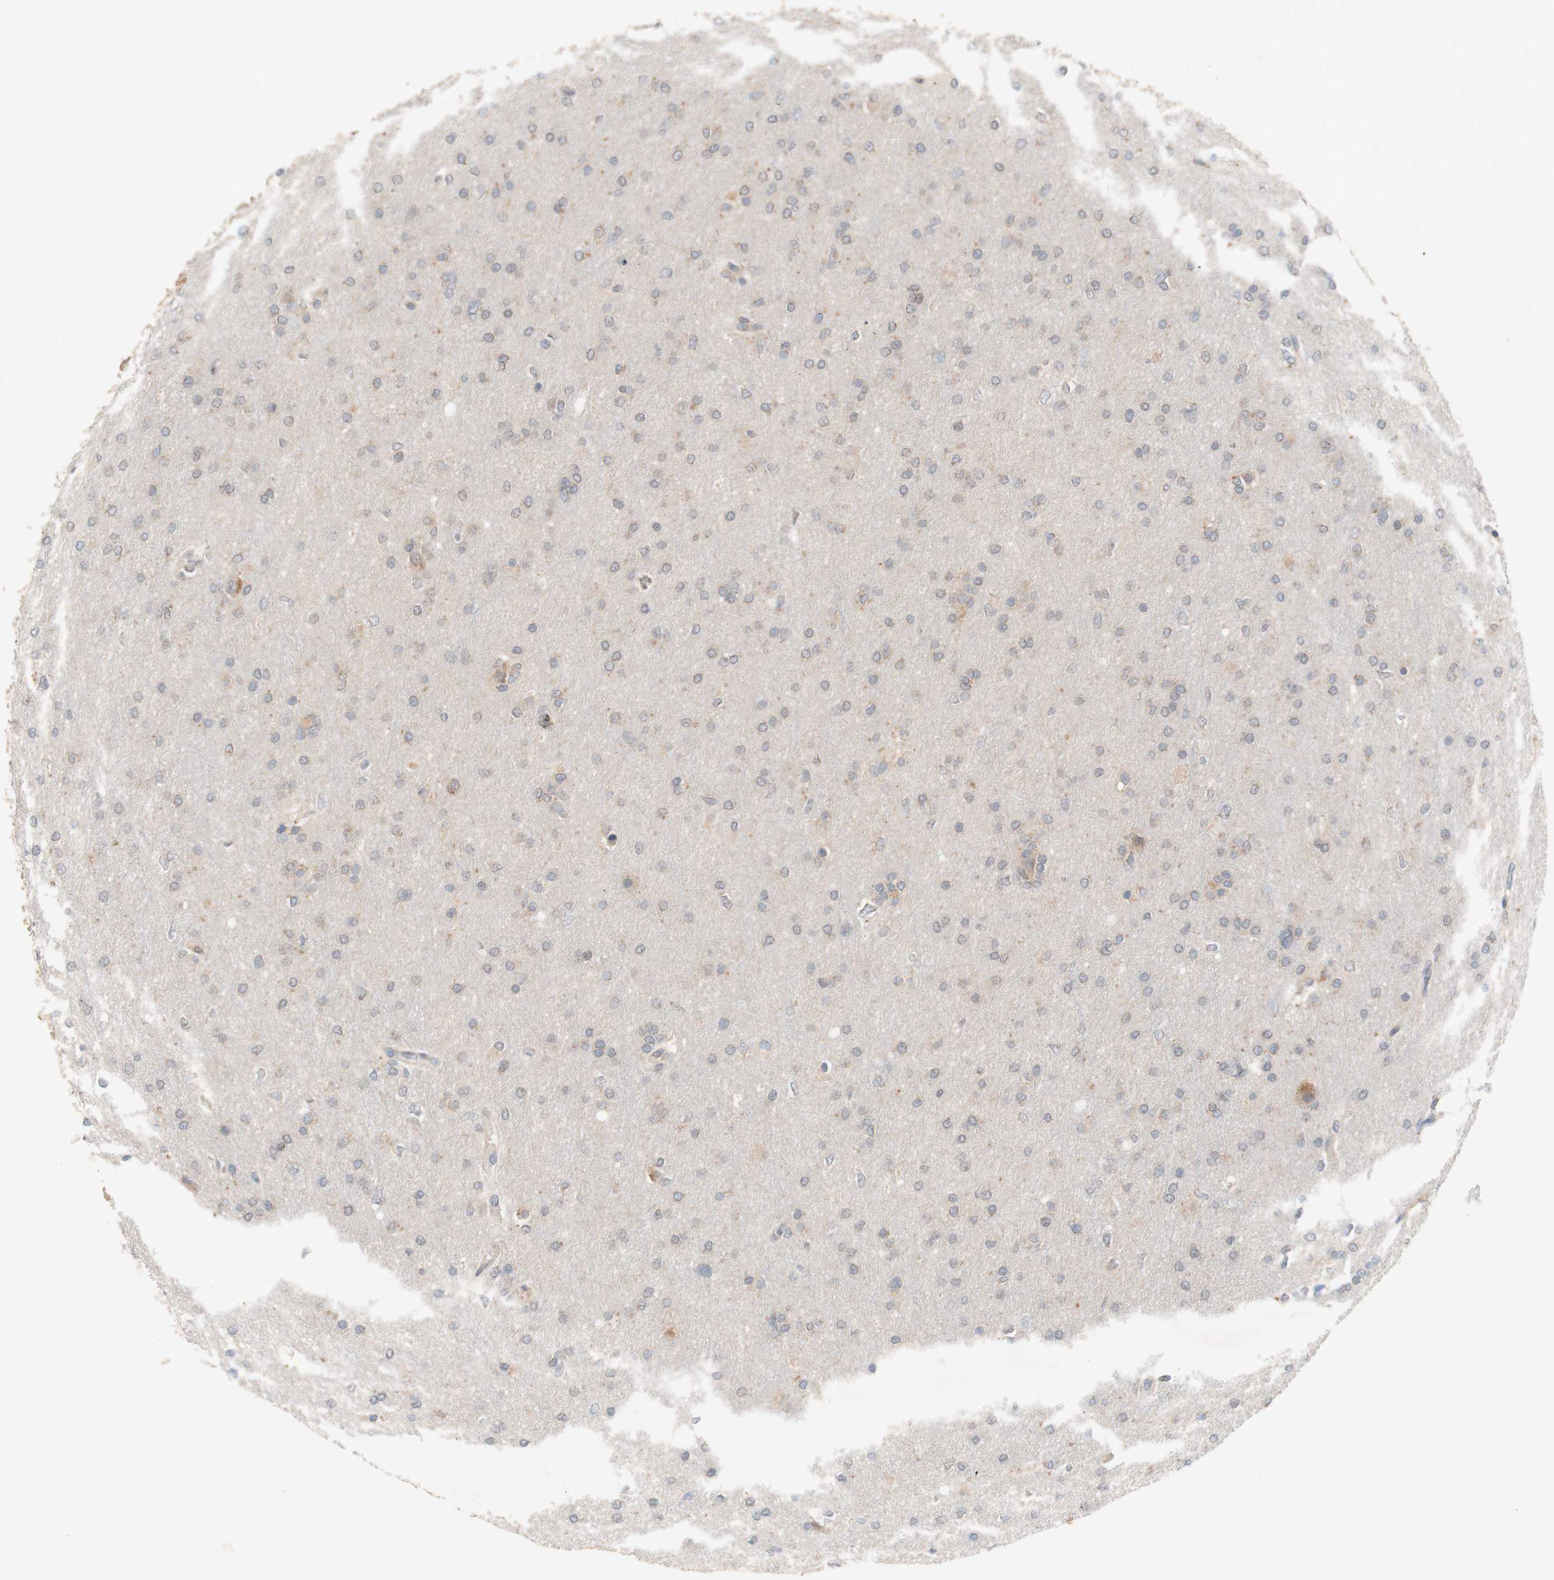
{"staining": {"intensity": "moderate", "quantity": "<25%", "location": "cytoplasmic/membranous"}, "tissue": "glioma", "cell_type": "Tumor cells", "image_type": "cancer", "snomed": [{"axis": "morphology", "description": "Glioma, malignant, High grade"}, {"axis": "topography", "description": "Cerebral cortex"}], "caption": "Immunohistochemistry (DAB (3,3'-diaminobenzidine)) staining of human malignant glioma (high-grade) exhibits moderate cytoplasmic/membranous protein expression in approximately <25% of tumor cells.", "gene": "PEX2", "patient": {"sex": "female", "age": 36}}